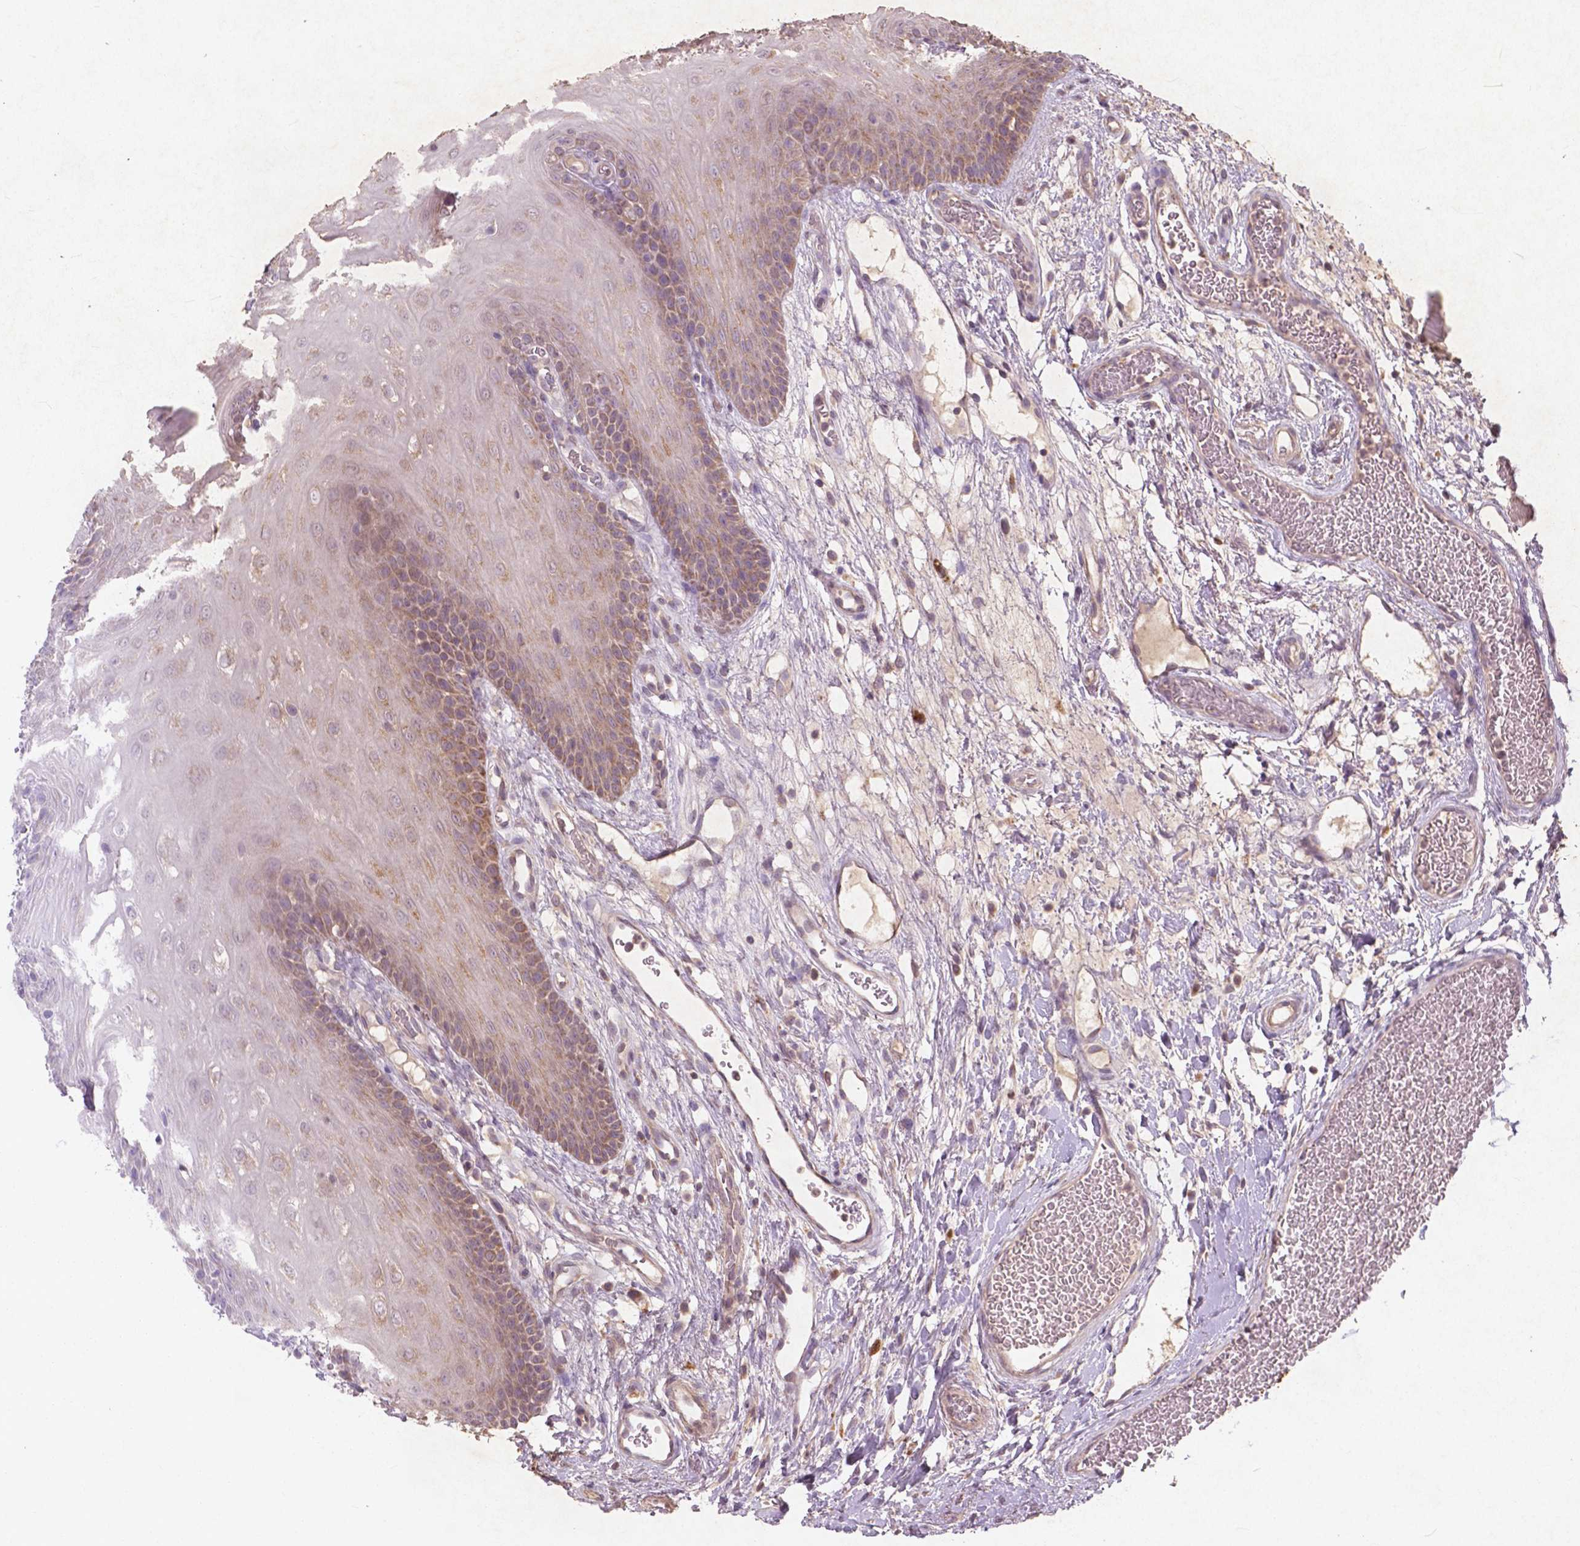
{"staining": {"intensity": "moderate", "quantity": ">75%", "location": "cytoplasmic/membranous"}, "tissue": "oral mucosa", "cell_type": "Squamous epithelial cells", "image_type": "normal", "snomed": [{"axis": "morphology", "description": "Normal tissue, NOS"}, {"axis": "morphology", "description": "Squamous cell carcinoma, NOS"}, {"axis": "topography", "description": "Oral tissue"}, {"axis": "topography", "description": "Head-Neck"}], "caption": "About >75% of squamous epithelial cells in benign oral mucosa demonstrate moderate cytoplasmic/membranous protein staining as visualized by brown immunohistochemical staining.", "gene": "ST6GALNAC5", "patient": {"sex": "male", "age": 78}}